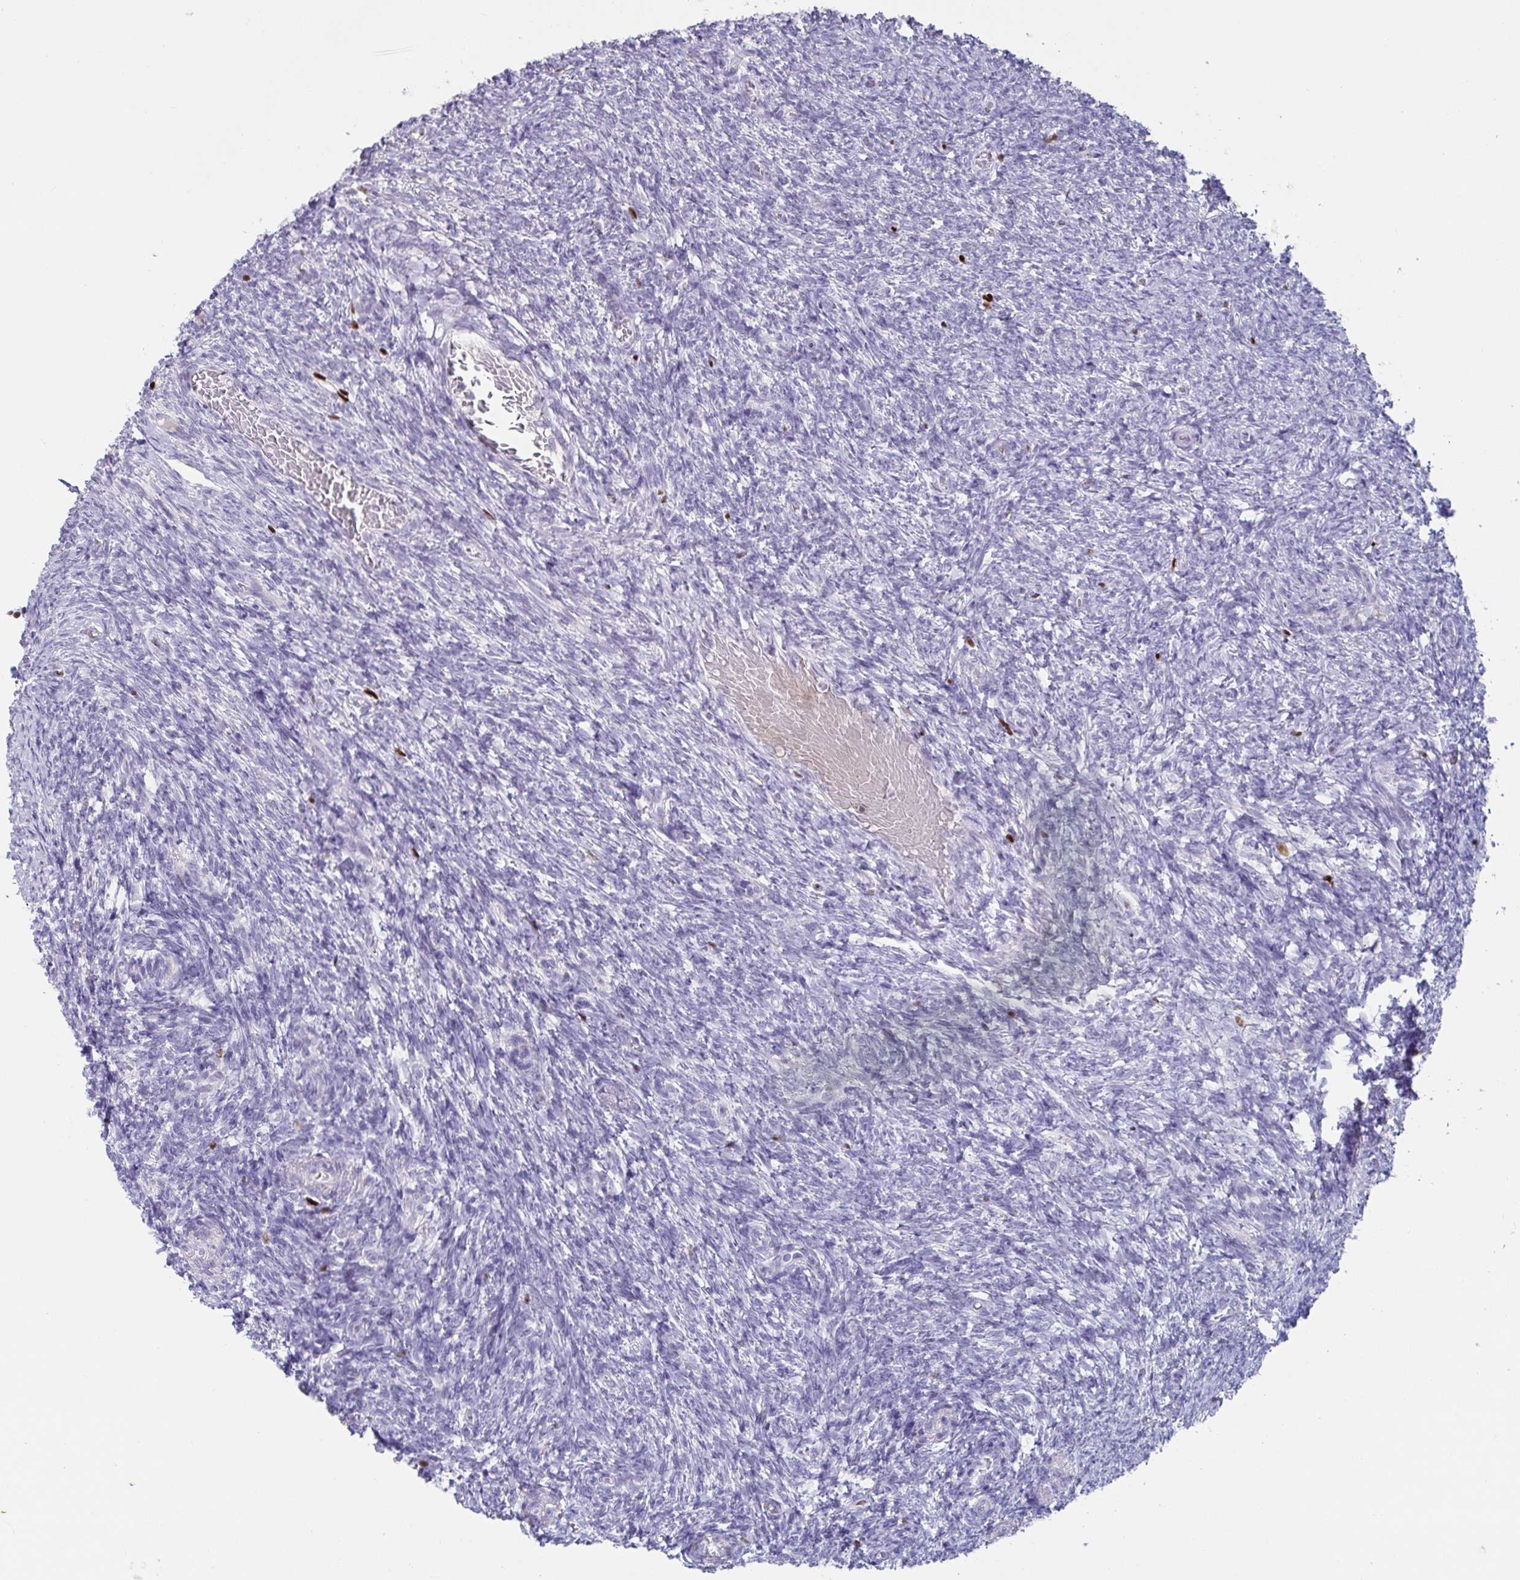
{"staining": {"intensity": "negative", "quantity": "none", "location": "none"}, "tissue": "ovary", "cell_type": "Ovarian stroma cells", "image_type": "normal", "snomed": [{"axis": "morphology", "description": "Normal tissue, NOS"}, {"axis": "topography", "description": "Ovary"}], "caption": "DAB immunohistochemical staining of unremarkable ovary displays no significant staining in ovarian stroma cells. (DAB immunohistochemistry visualized using brightfield microscopy, high magnification).", "gene": "ZNF586", "patient": {"sex": "female", "age": 39}}